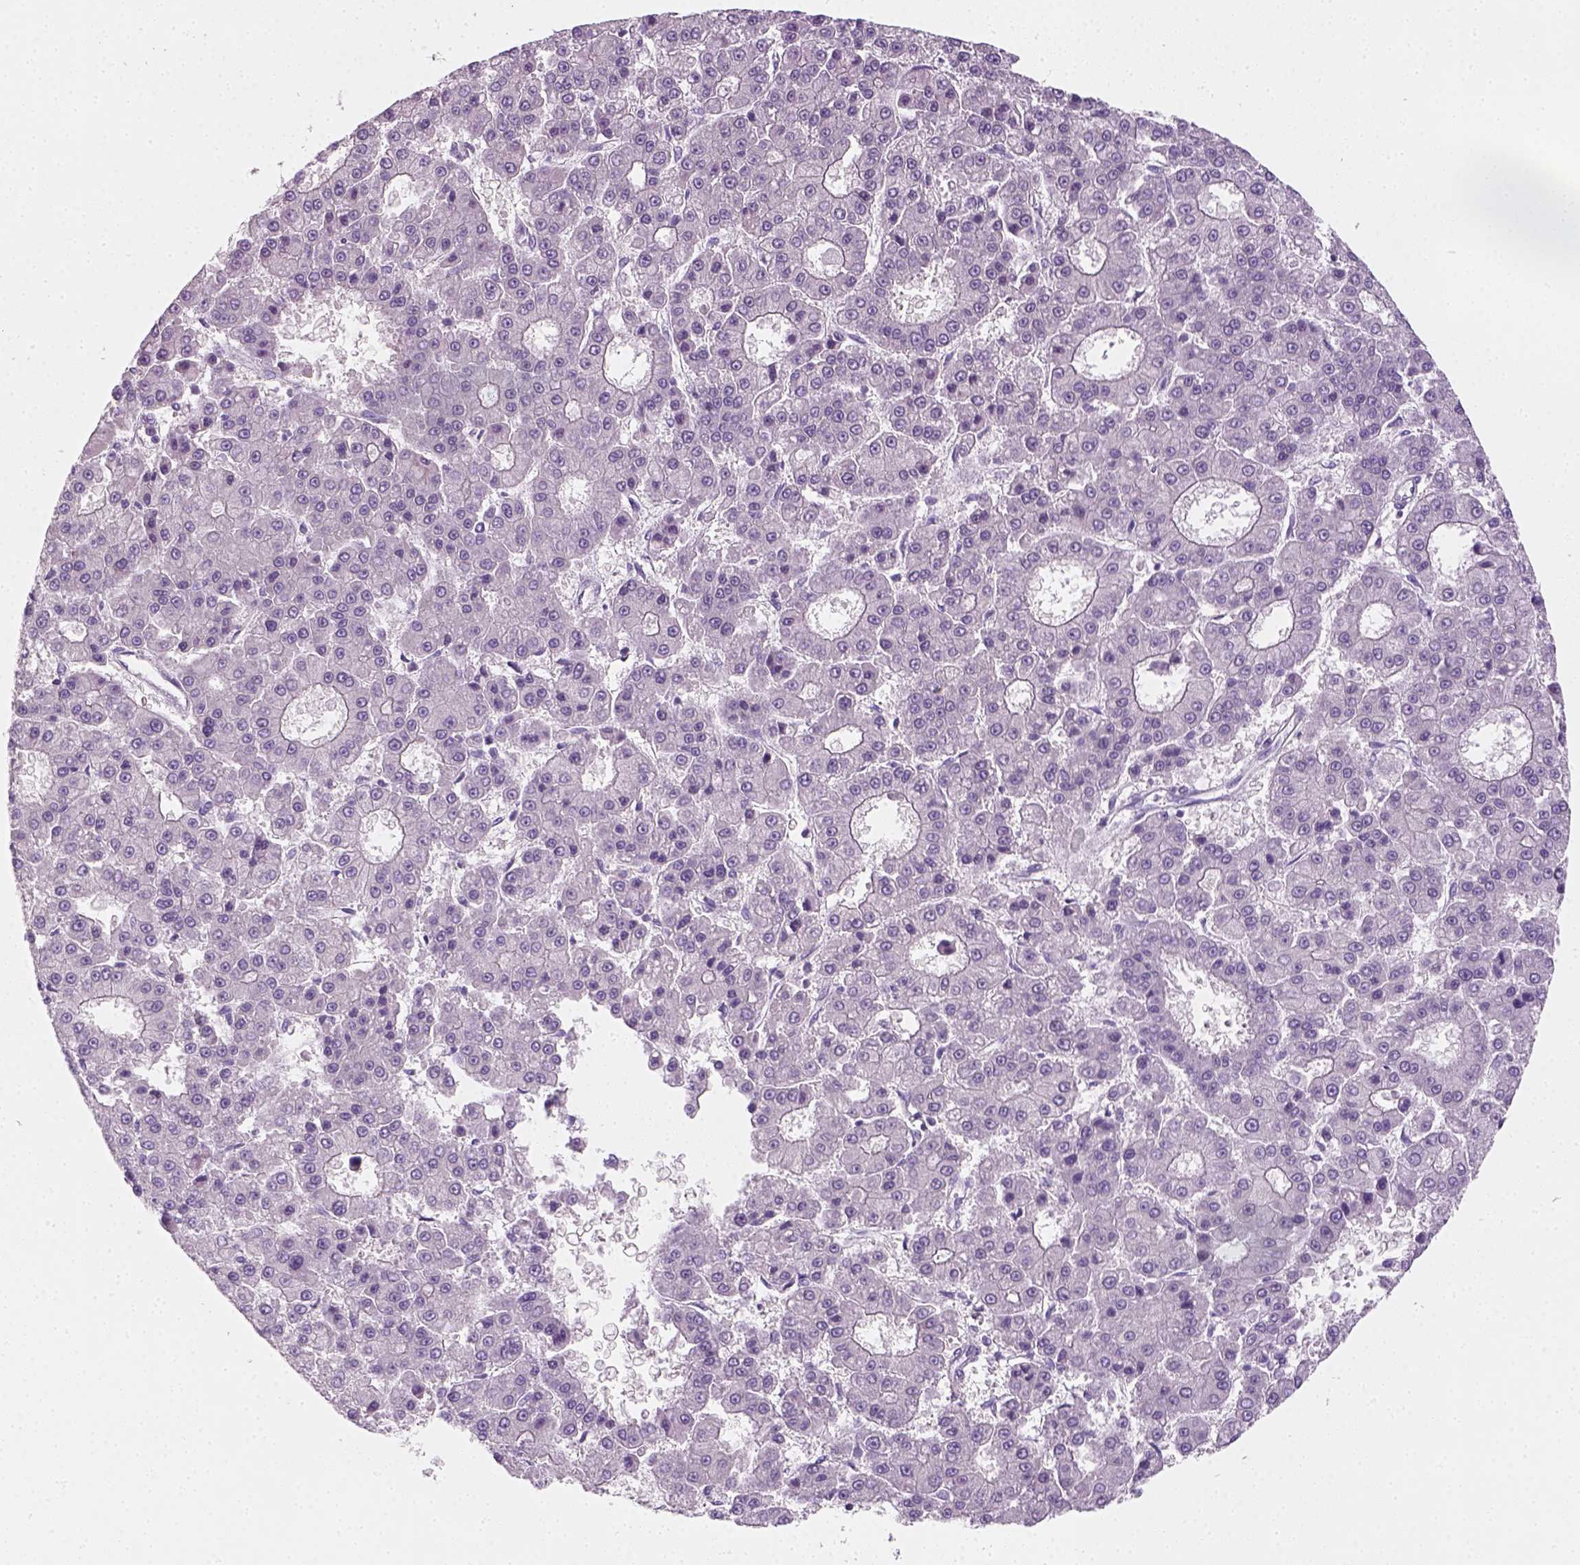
{"staining": {"intensity": "negative", "quantity": "none", "location": "none"}, "tissue": "liver cancer", "cell_type": "Tumor cells", "image_type": "cancer", "snomed": [{"axis": "morphology", "description": "Carcinoma, Hepatocellular, NOS"}, {"axis": "topography", "description": "Liver"}], "caption": "This is an immunohistochemistry (IHC) photomicrograph of liver hepatocellular carcinoma. There is no expression in tumor cells.", "gene": "EPHB1", "patient": {"sex": "male", "age": 70}}